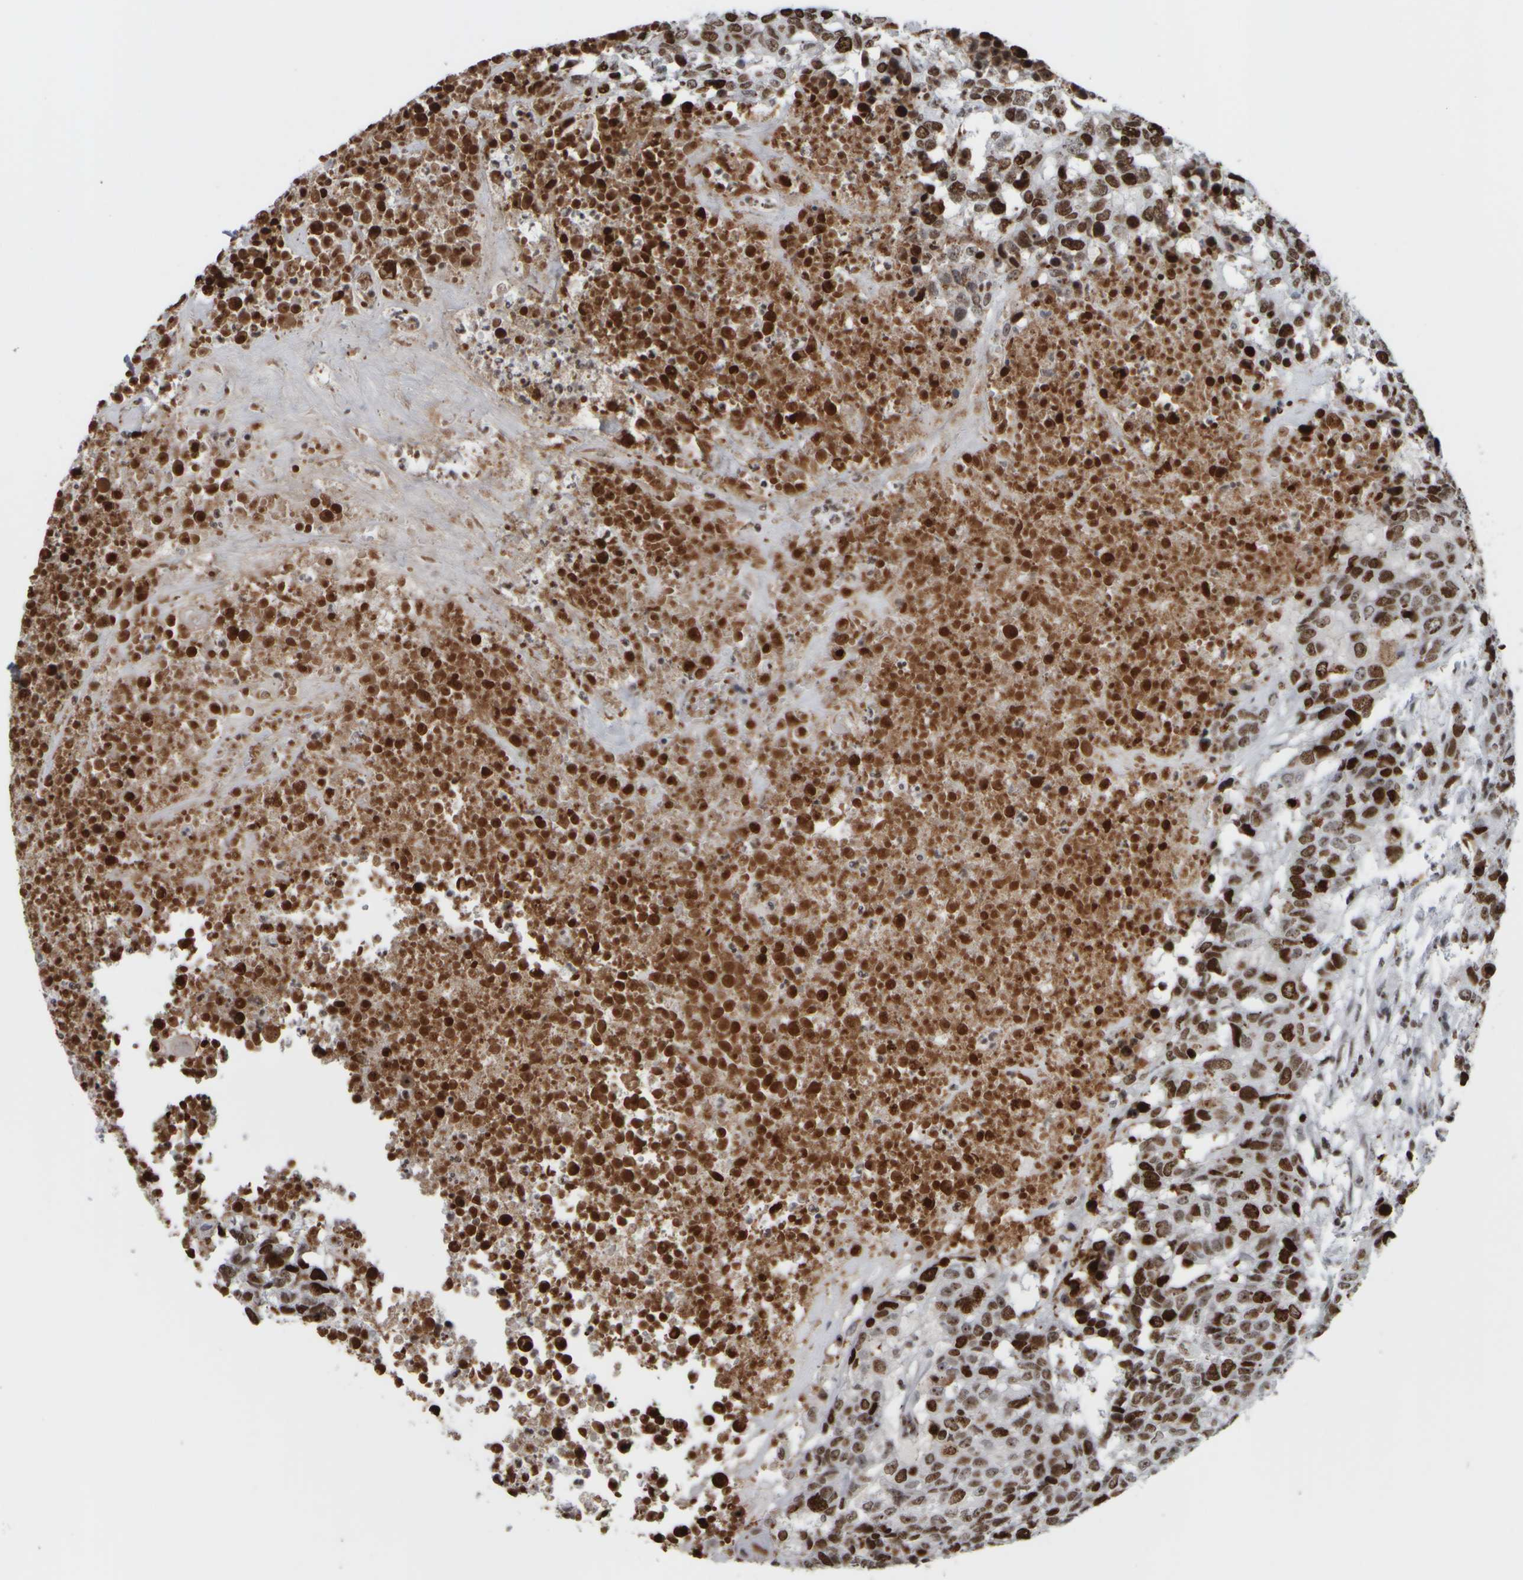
{"staining": {"intensity": "strong", "quantity": ">75%", "location": "nuclear"}, "tissue": "head and neck cancer", "cell_type": "Tumor cells", "image_type": "cancer", "snomed": [{"axis": "morphology", "description": "Squamous cell carcinoma, NOS"}, {"axis": "topography", "description": "Head-Neck"}], "caption": "Head and neck cancer (squamous cell carcinoma) tissue displays strong nuclear positivity in about >75% of tumor cells", "gene": "TOP2B", "patient": {"sex": "male", "age": 66}}